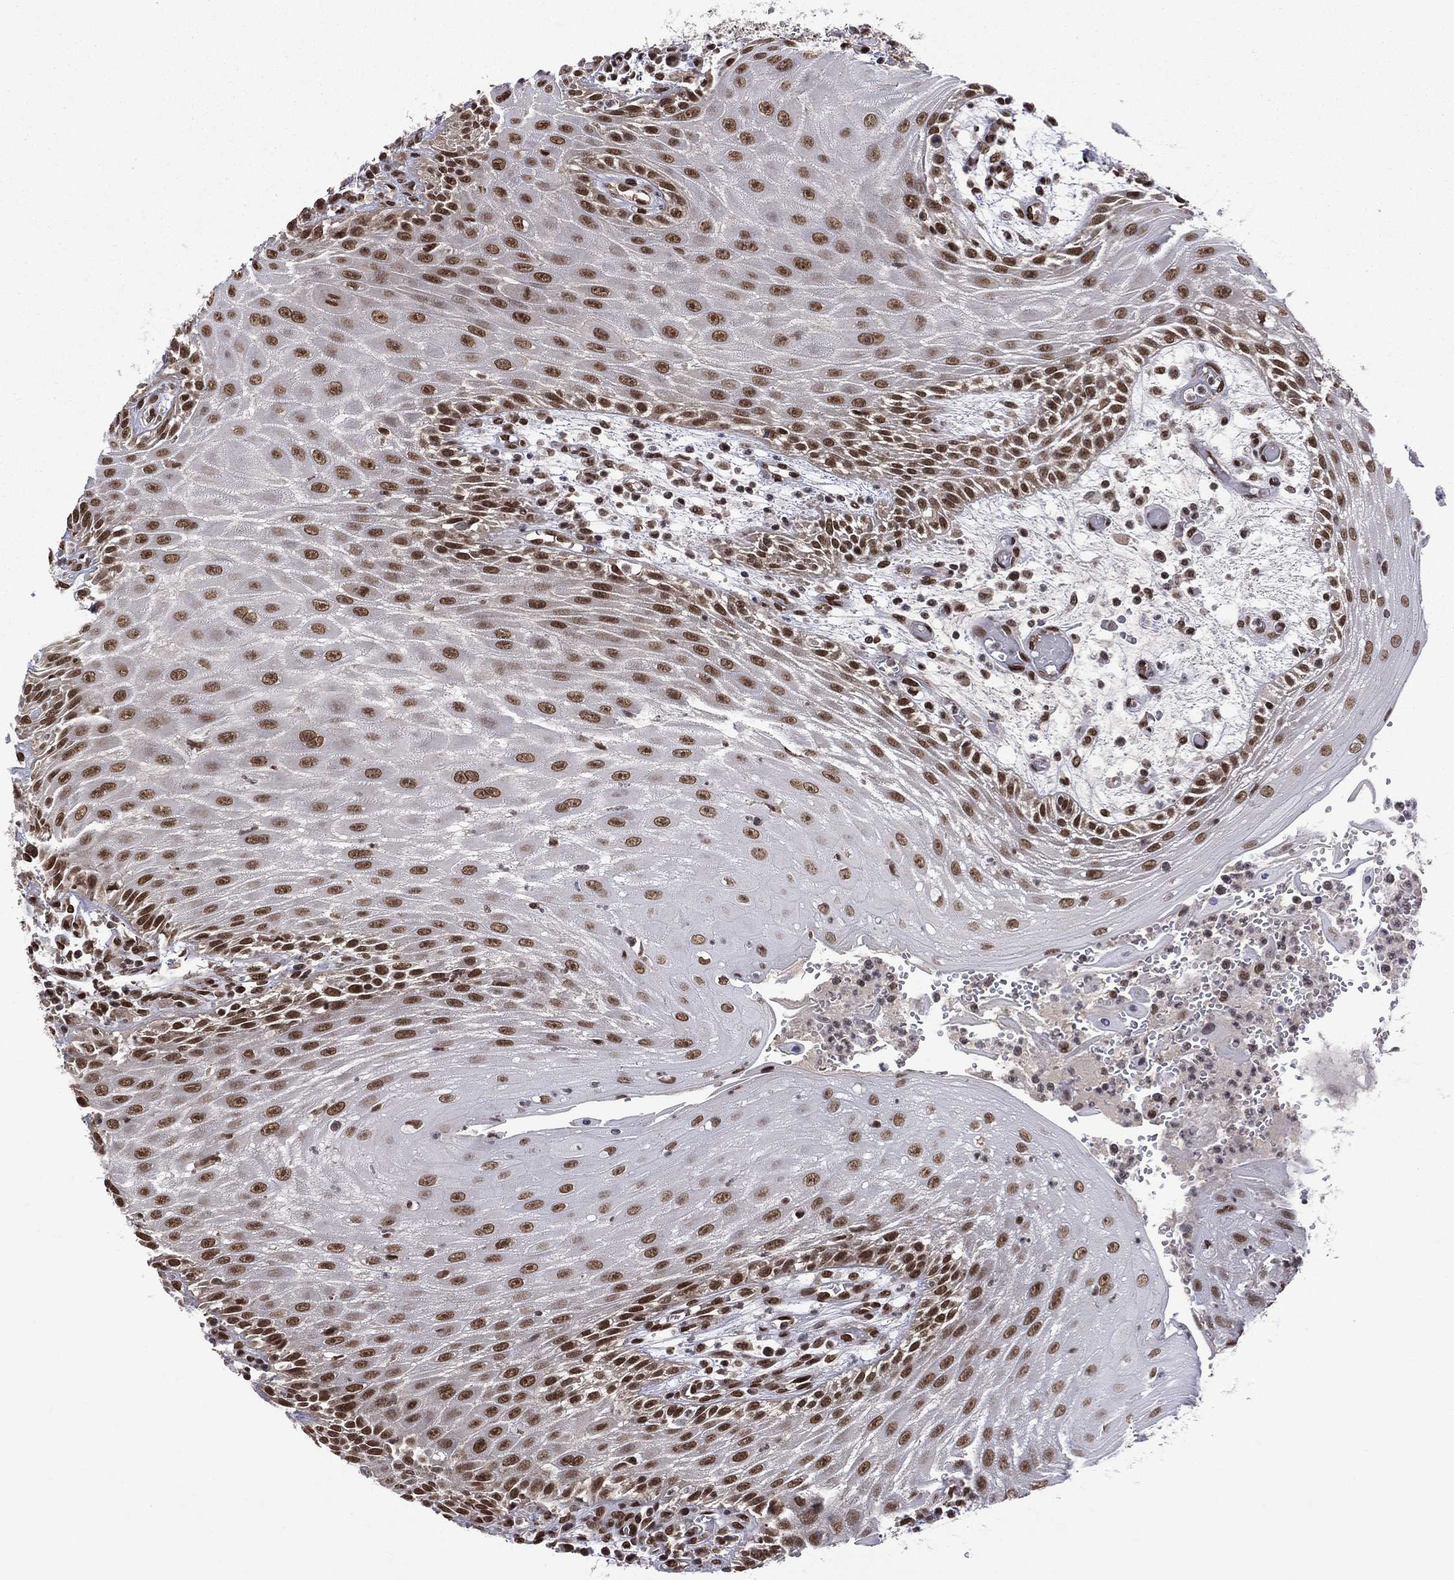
{"staining": {"intensity": "strong", "quantity": ">75%", "location": "nuclear"}, "tissue": "head and neck cancer", "cell_type": "Tumor cells", "image_type": "cancer", "snomed": [{"axis": "morphology", "description": "Squamous cell carcinoma, NOS"}, {"axis": "topography", "description": "Oral tissue"}, {"axis": "topography", "description": "Head-Neck"}], "caption": "High-power microscopy captured an immunohistochemistry (IHC) histopathology image of head and neck squamous cell carcinoma, revealing strong nuclear staining in approximately >75% of tumor cells.", "gene": "C5orf24", "patient": {"sex": "male", "age": 58}}